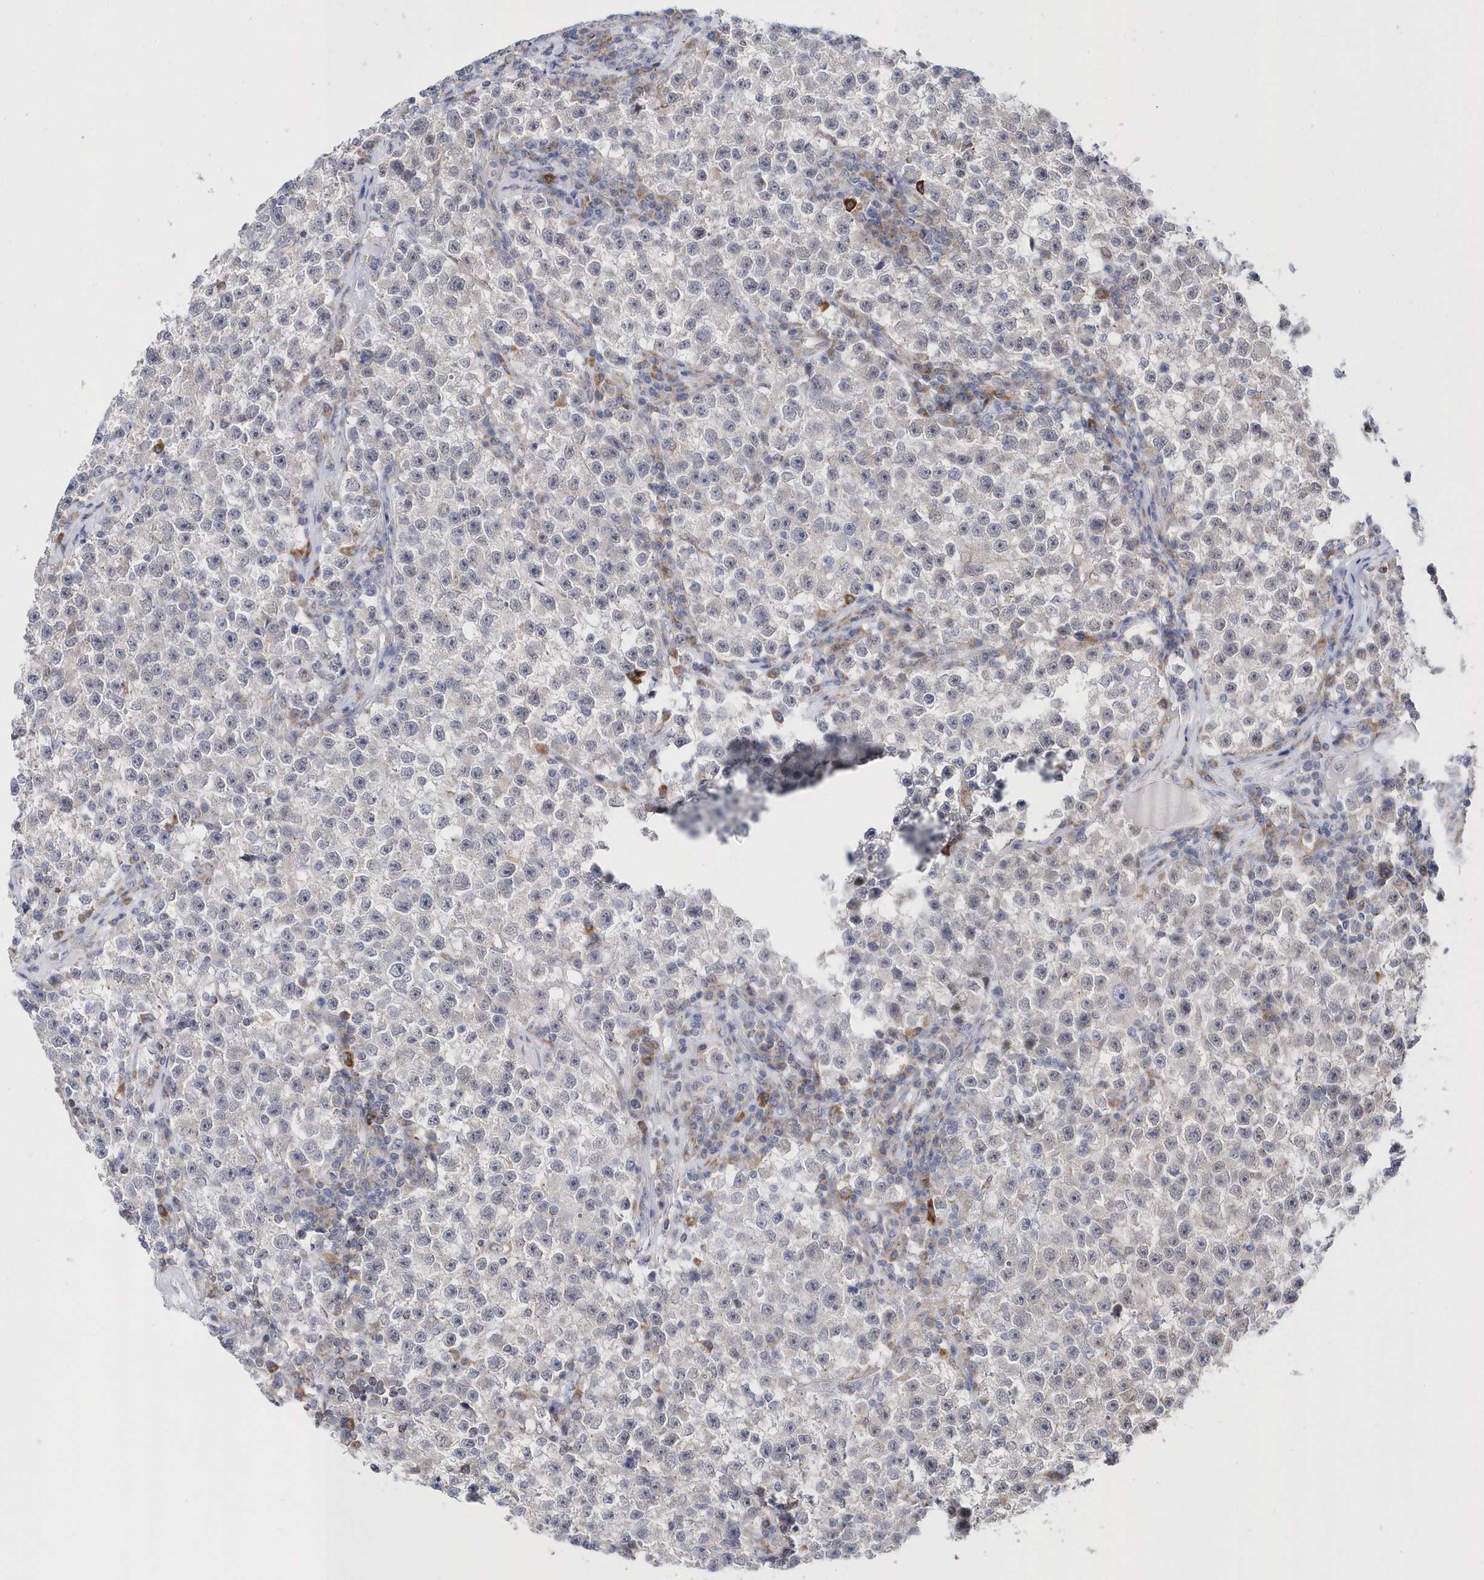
{"staining": {"intensity": "negative", "quantity": "none", "location": "none"}, "tissue": "testis cancer", "cell_type": "Tumor cells", "image_type": "cancer", "snomed": [{"axis": "morphology", "description": "Seminoma, NOS"}, {"axis": "topography", "description": "Testis"}], "caption": "Immunohistochemistry (IHC) of testis seminoma demonstrates no staining in tumor cells.", "gene": "SPATA5", "patient": {"sex": "male", "age": 22}}